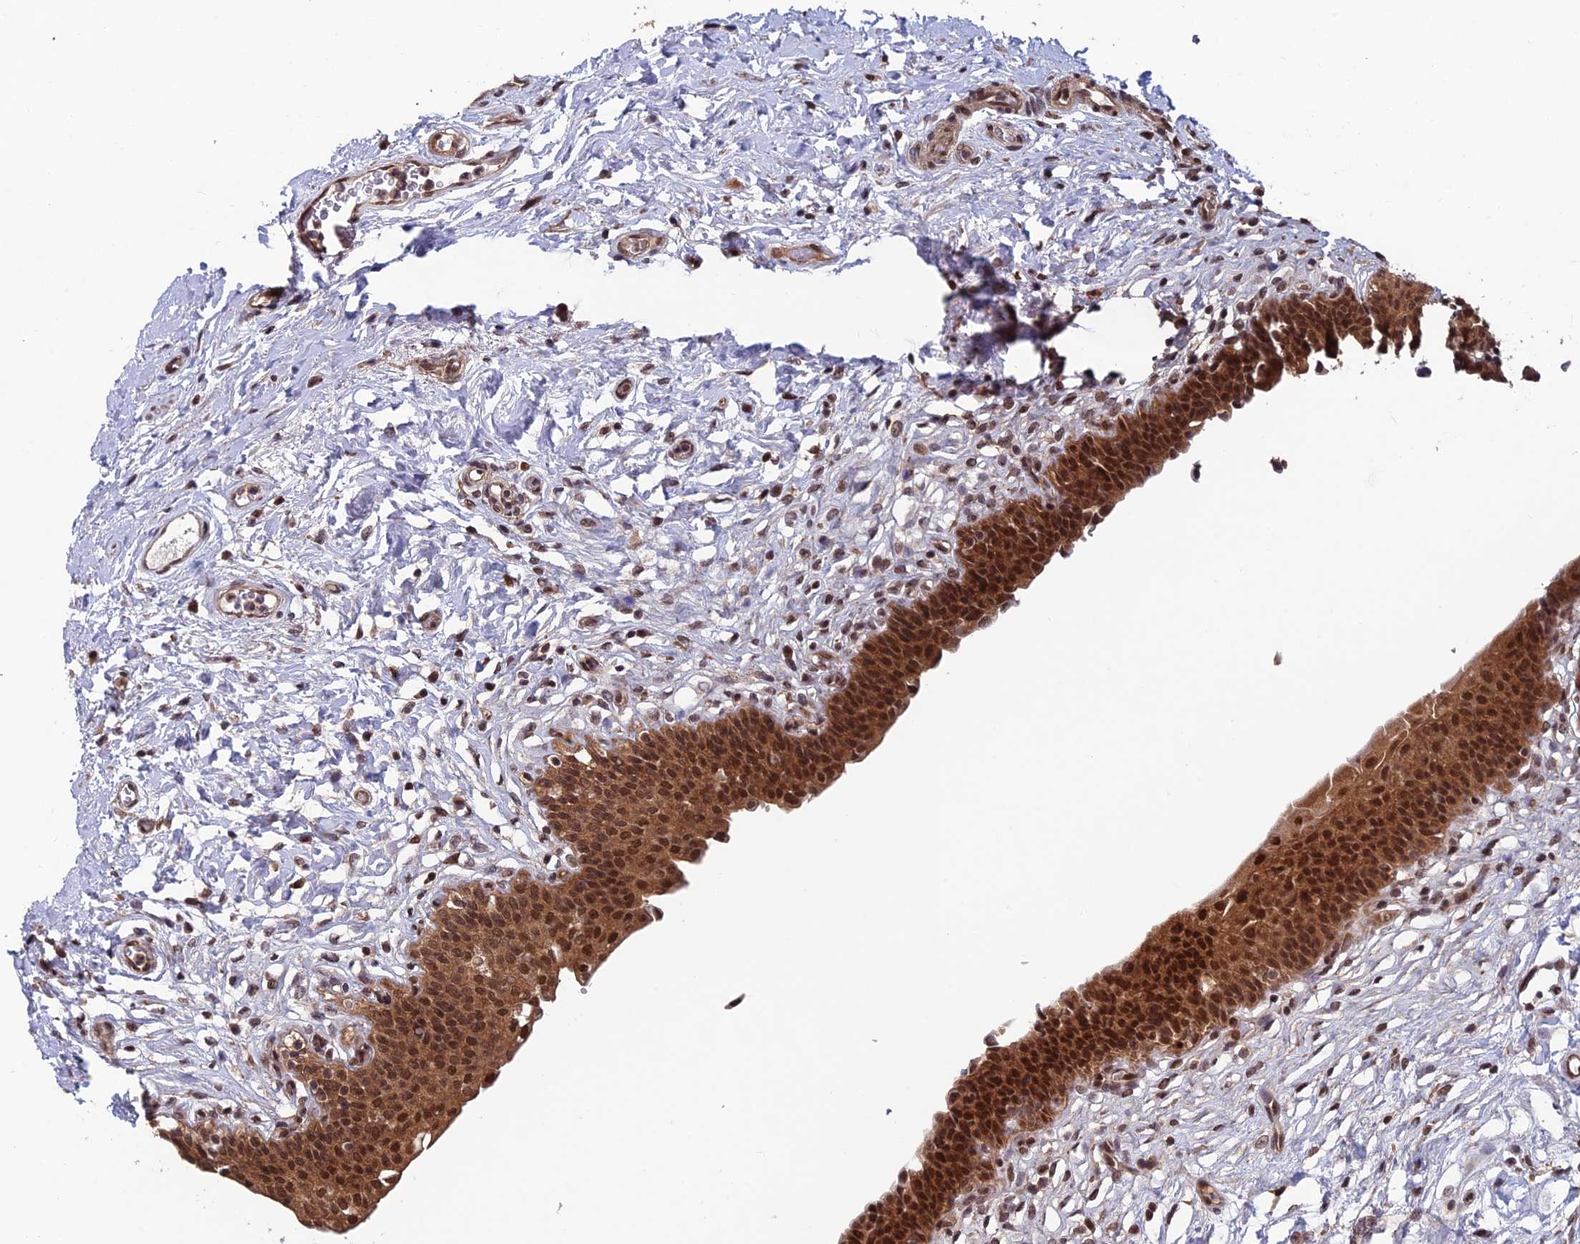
{"staining": {"intensity": "strong", "quantity": ">75%", "location": "cytoplasmic/membranous,nuclear"}, "tissue": "urinary bladder", "cell_type": "Urothelial cells", "image_type": "normal", "snomed": [{"axis": "morphology", "description": "Normal tissue, NOS"}, {"axis": "topography", "description": "Urinary bladder"}], "caption": "Immunohistochemical staining of unremarkable urinary bladder exhibits >75% levels of strong cytoplasmic/membranous,nuclear protein expression in about >75% of urothelial cells.", "gene": "FAM53C", "patient": {"sex": "male", "age": 83}}